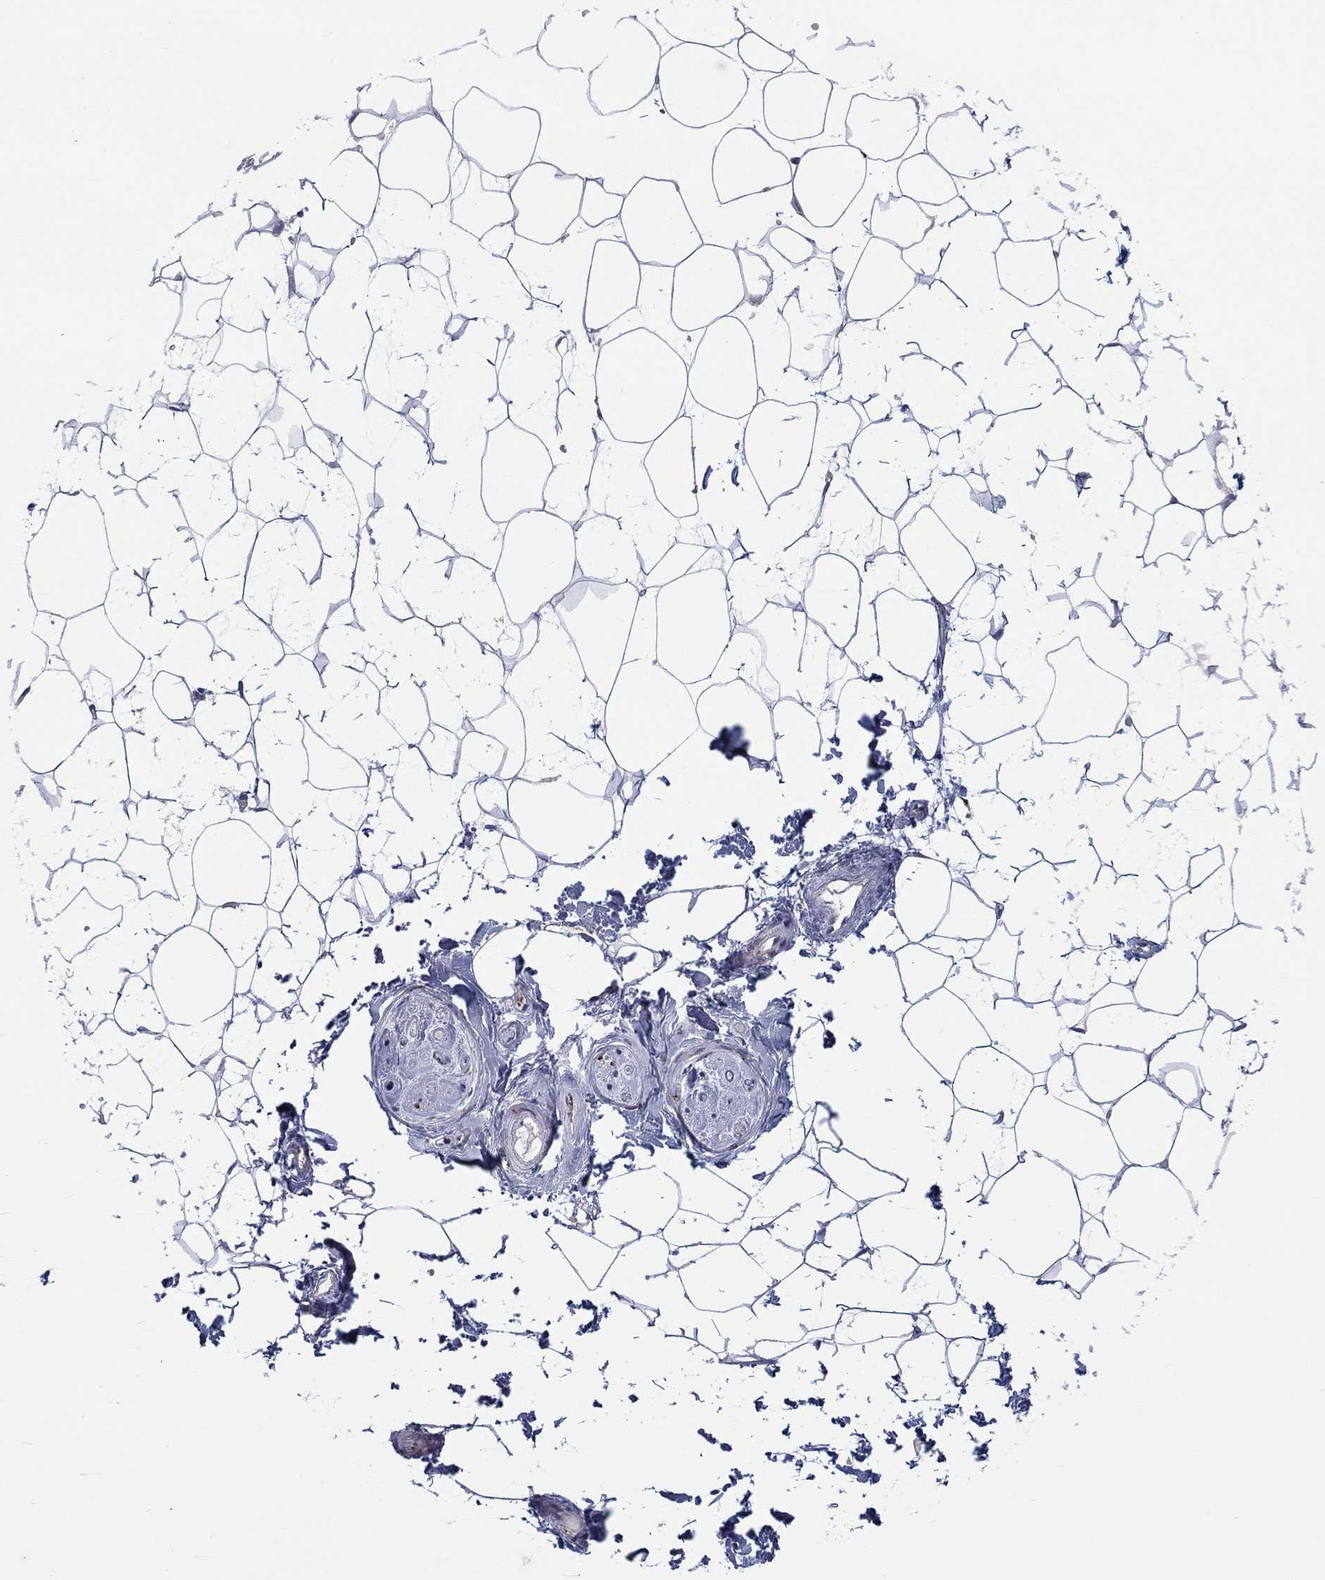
{"staining": {"intensity": "negative", "quantity": "none", "location": "none"}, "tissue": "adipose tissue", "cell_type": "Adipocytes", "image_type": "normal", "snomed": [{"axis": "morphology", "description": "Normal tissue, NOS"}, {"axis": "topography", "description": "Skin"}, {"axis": "topography", "description": "Peripheral nerve tissue"}], "caption": "Human adipose tissue stained for a protein using immunohistochemistry exhibits no positivity in adipocytes.", "gene": "LRRC4C", "patient": {"sex": "female", "age": 56}}